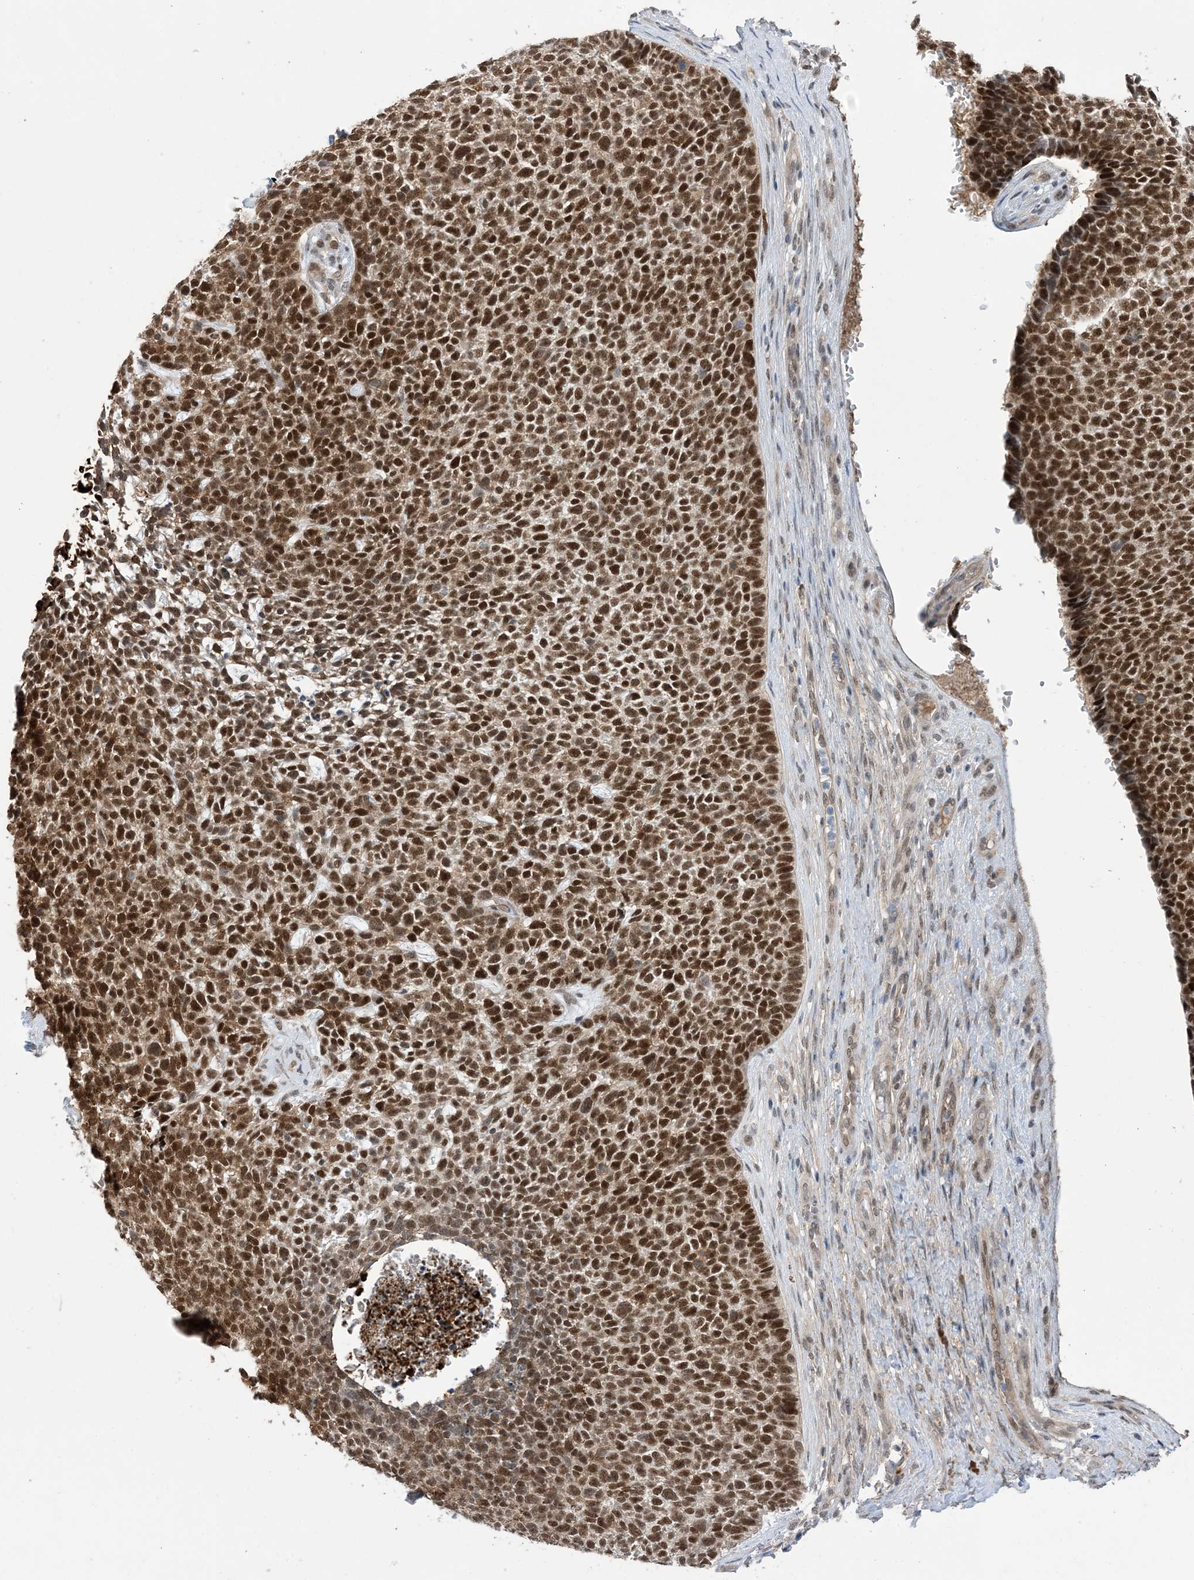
{"staining": {"intensity": "strong", "quantity": ">75%", "location": "nuclear"}, "tissue": "skin cancer", "cell_type": "Tumor cells", "image_type": "cancer", "snomed": [{"axis": "morphology", "description": "Basal cell carcinoma"}, {"axis": "topography", "description": "Skin"}], "caption": "This histopathology image shows immunohistochemistry (IHC) staining of human skin basal cell carcinoma, with high strong nuclear expression in about >75% of tumor cells.", "gene": "ZNF8", "patient": {"sex": "female", "age": 84}}